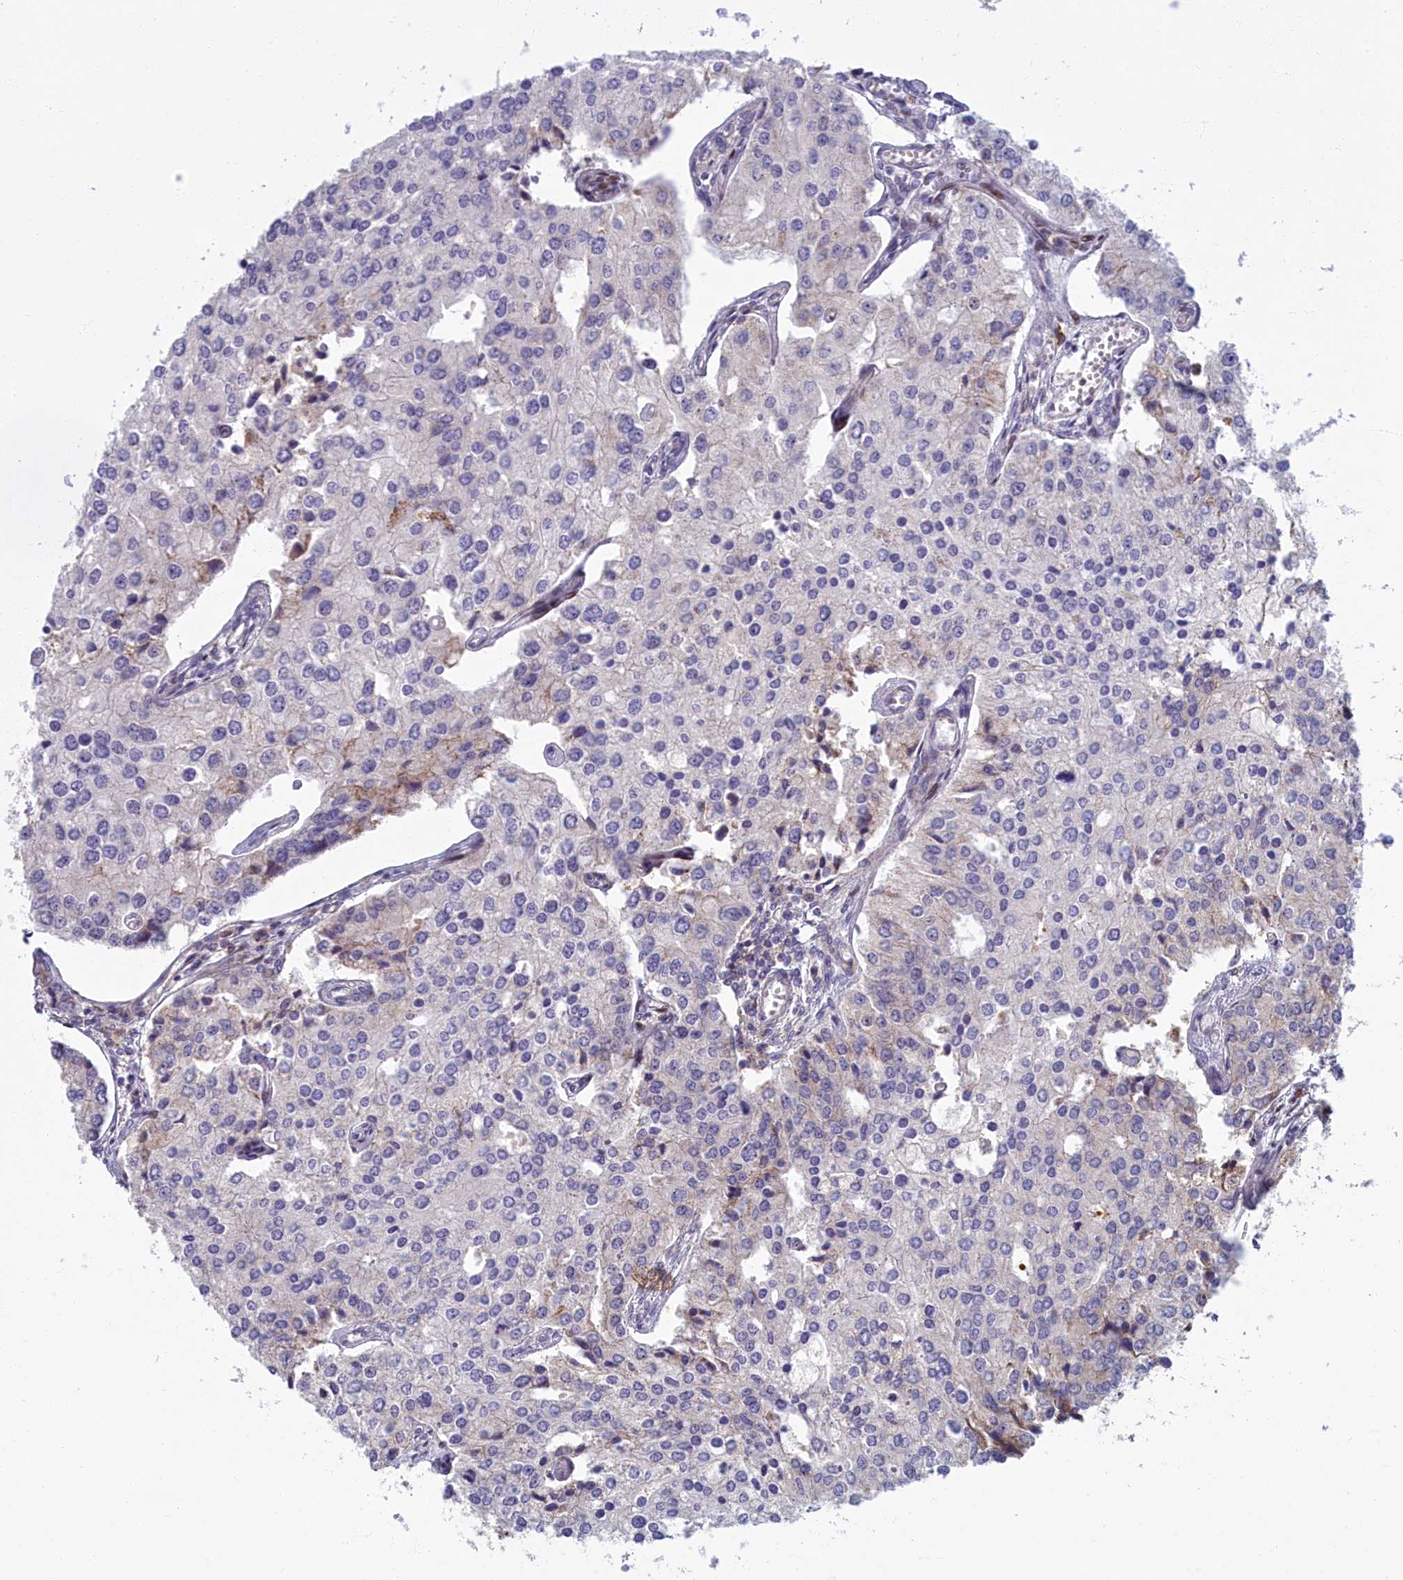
{"staining": {"intensity": "weak", "quantity": "<25%", "location": "cytoplasmic/membranous"}, "tissue": "prostate cancer", "cell_type": "Tumor cells", "image_type": "cancer", "snomed": [{"axis": "morphology", "description": "Adenocarcinoma, High grade"}, {"axis": "topography", "description": "Prostate"}], "caption": "The histopathology image demonstrates no staining of tumor cells in prostate adenocarcinoma (high-grade).", "gene": "C15orf40", "patient": {"sex": "male", "age": 62}}